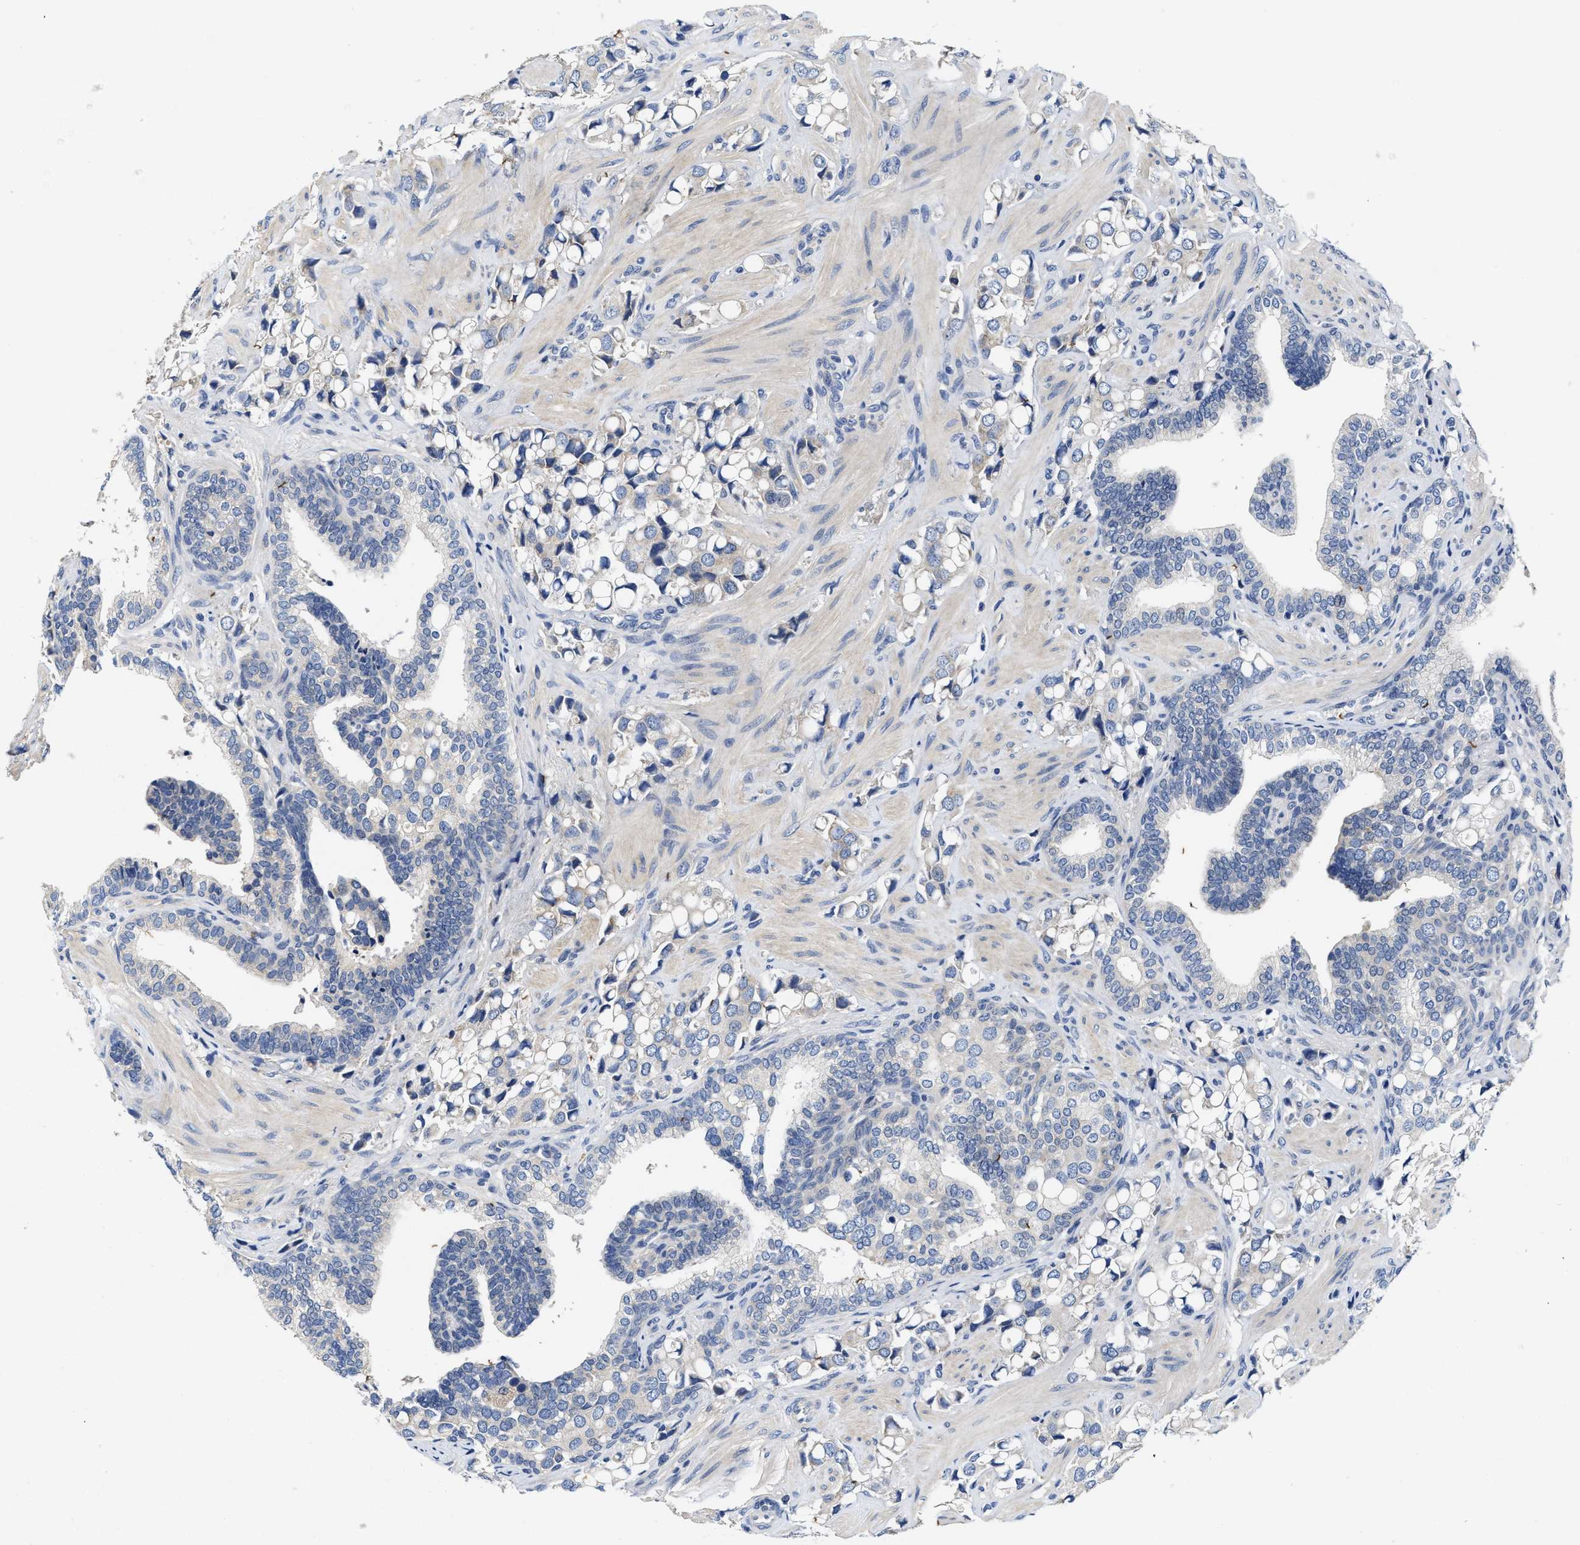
{"staining": {"intensity": "negative", "quantity": "none", "location": "none"}, "tissue": "prostate cancer", "cell_type": "Tumor cells", "image_type": "cancer", "snomed": [{"axis": "morphology", "description": "Adenocarcinoma, High grade"}, {"axis": "topography", "description": "Prostate"}], "caption": "The histopathology image shows no significant staining in tumor cells of high-grade adenocarcinoma (prostate). (Stains: DAB immunohistochemistry with hematoxylin counter stain, Microscopy: brightfield microscopy at high magnification).", "gene": "EFNA4", "patient": {"sex": "male", "age": 52}}